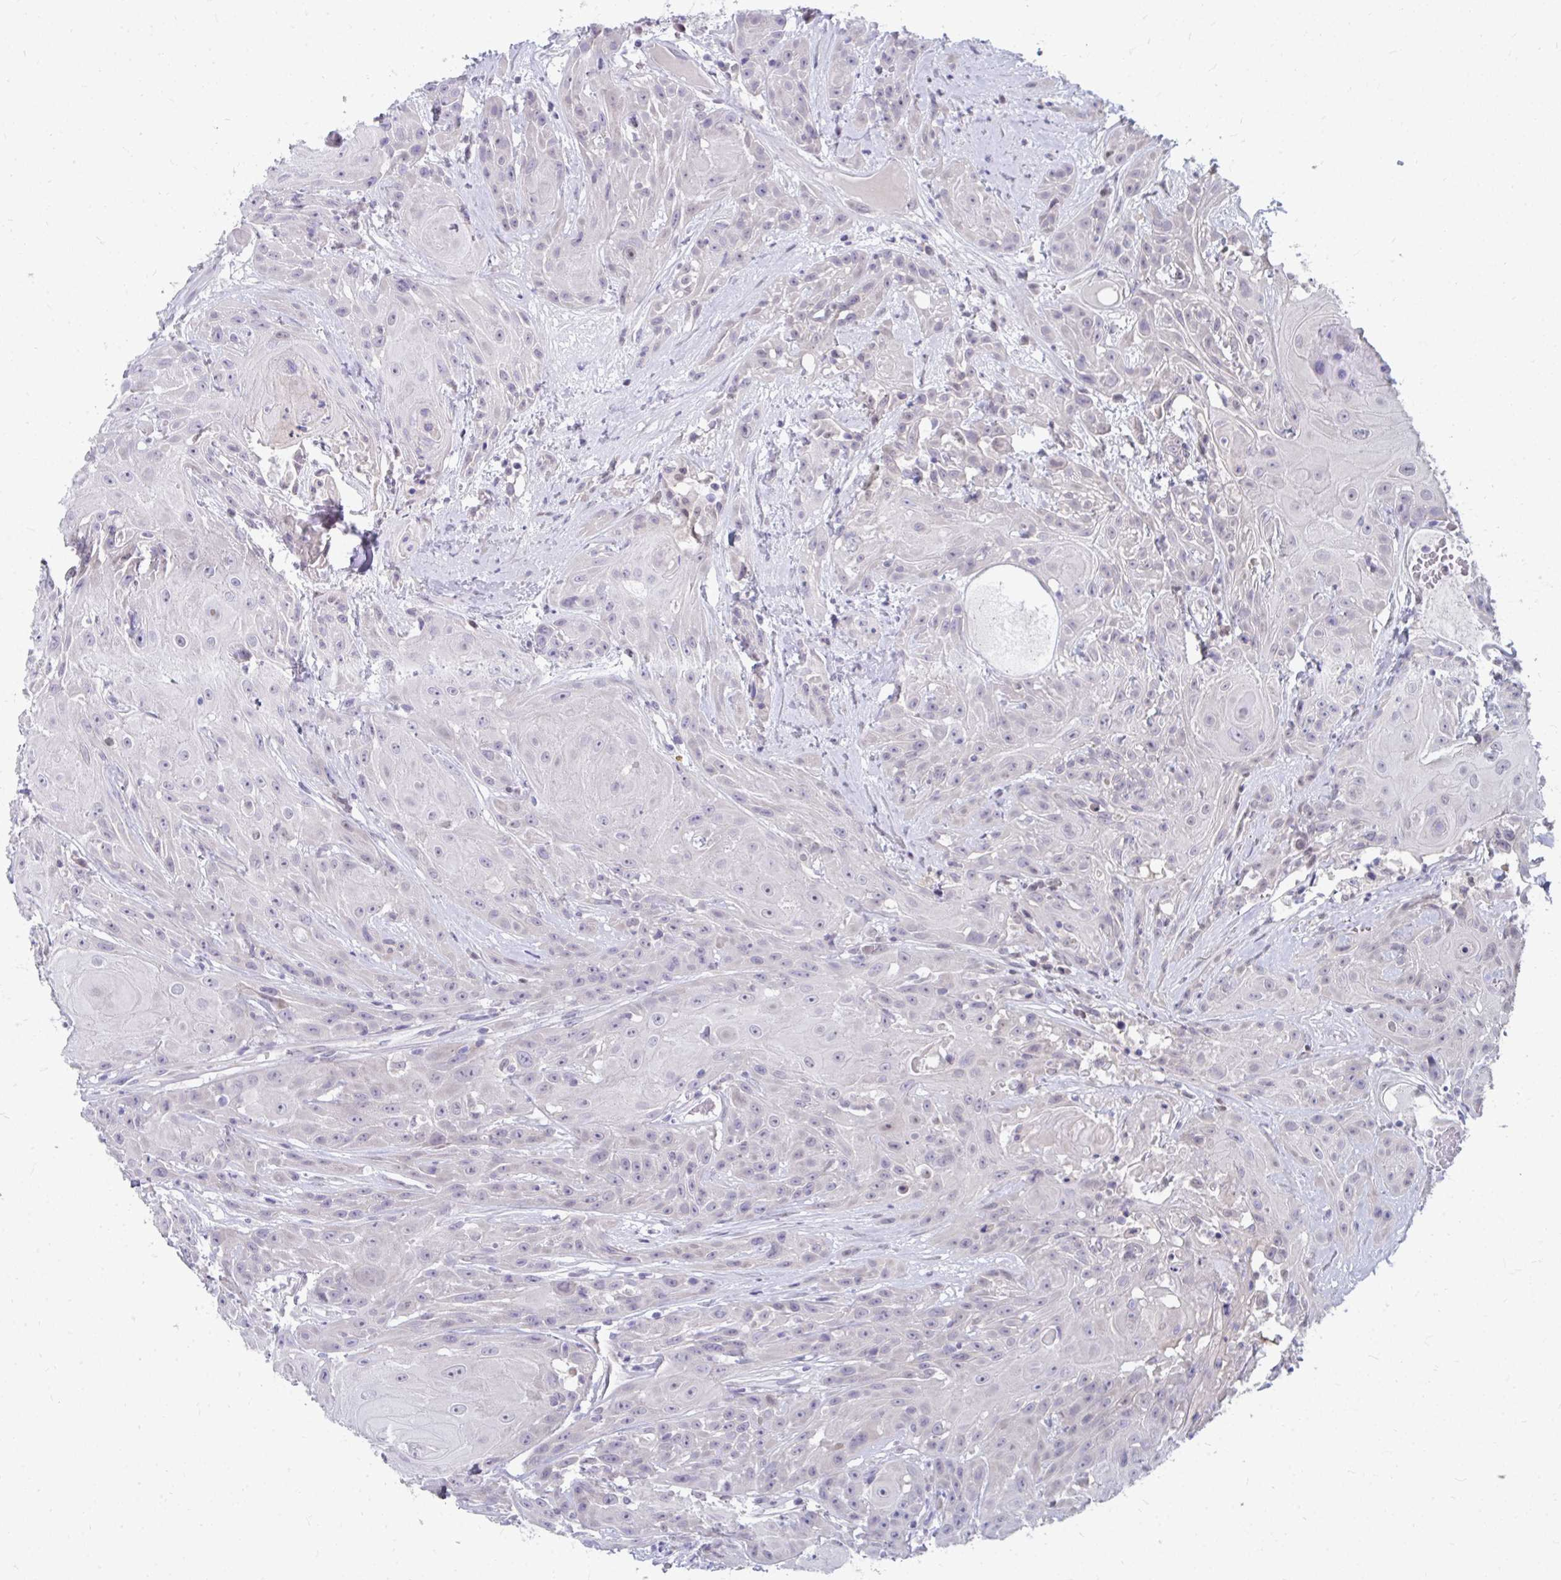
{"staining": {"intensity": "negative", "quantity": "none", "location": "none"}, "tissue": "head and neck cancer", "cell_type": "Tumor cells", "image_type": "cancer", "snomed": [{"axis": "morphology", "description": "Squamous cell carcinoma, NOS"}, {"axis": "topography", "description": "Skin"}, {"axis": "topography", "description": "Head-Neck"}], "caption": "A high-resolution micrograph shows IHC staining of squamous cell carcinoma (head and neck), which reveals no significant positivity in tumor cells.", "gene": "MROH8", "patient": {"sex": "male", "age": 80}}